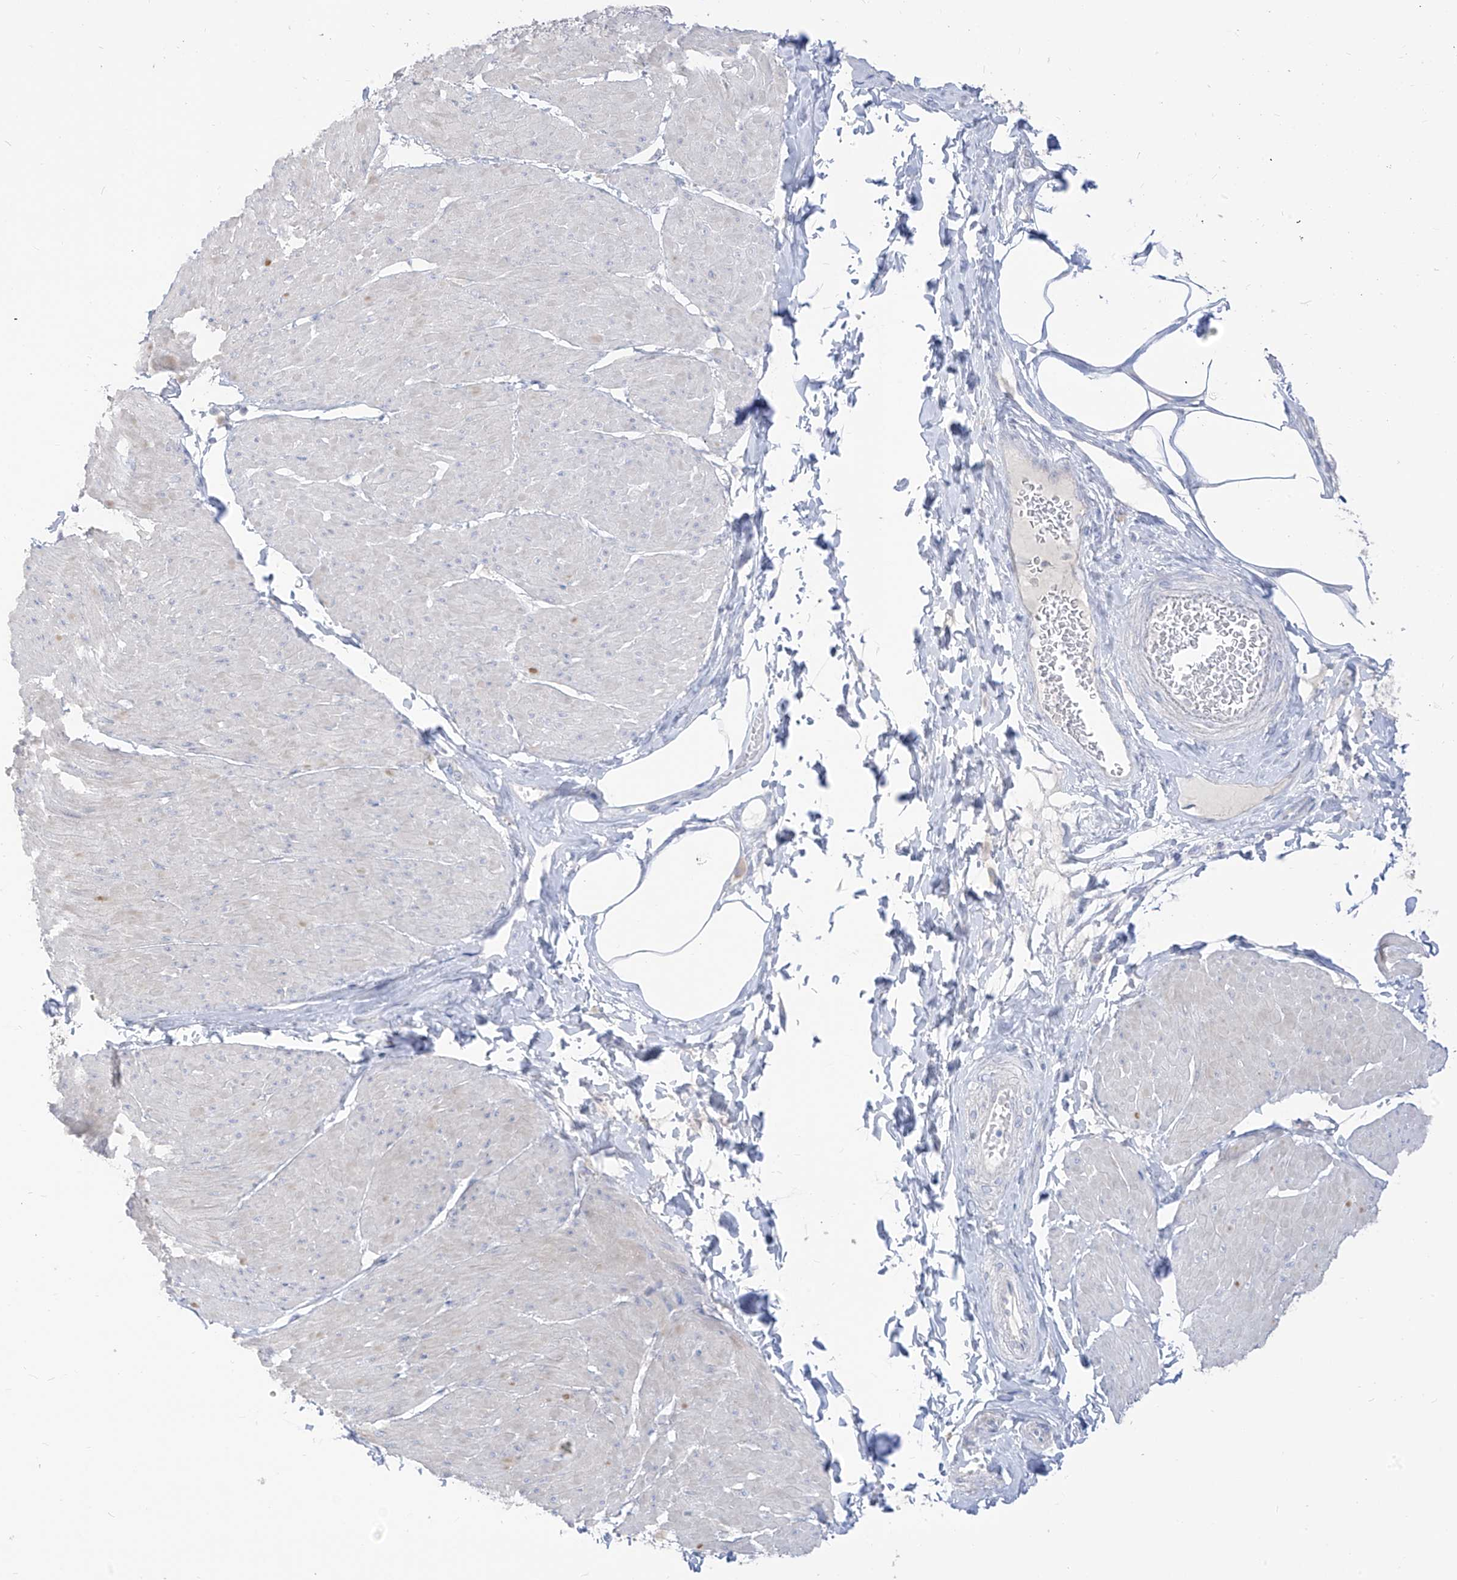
{"staining": {"intensity": "negative", "quantity": "none", "location": "none"}, "tissue": "smooth muscle", "cell_type": "Smooth muscle cells", "image_type": "normal", "snomed": [{"axis": "morphology", "description": "Urothelial carcinoma, High grade"}, {"axis": "topography", "description": "Urinary bladder"}], "caption": "DAB immunohistochemical staining of benign smooth muscle exhibits no significant staining in smooth muscle cells. (Brightfield microscopy of DAB immunohistochemistry at high magnification).", "gene": "ARHGEF40", "patient": {"sex": "male", "age": 46}}